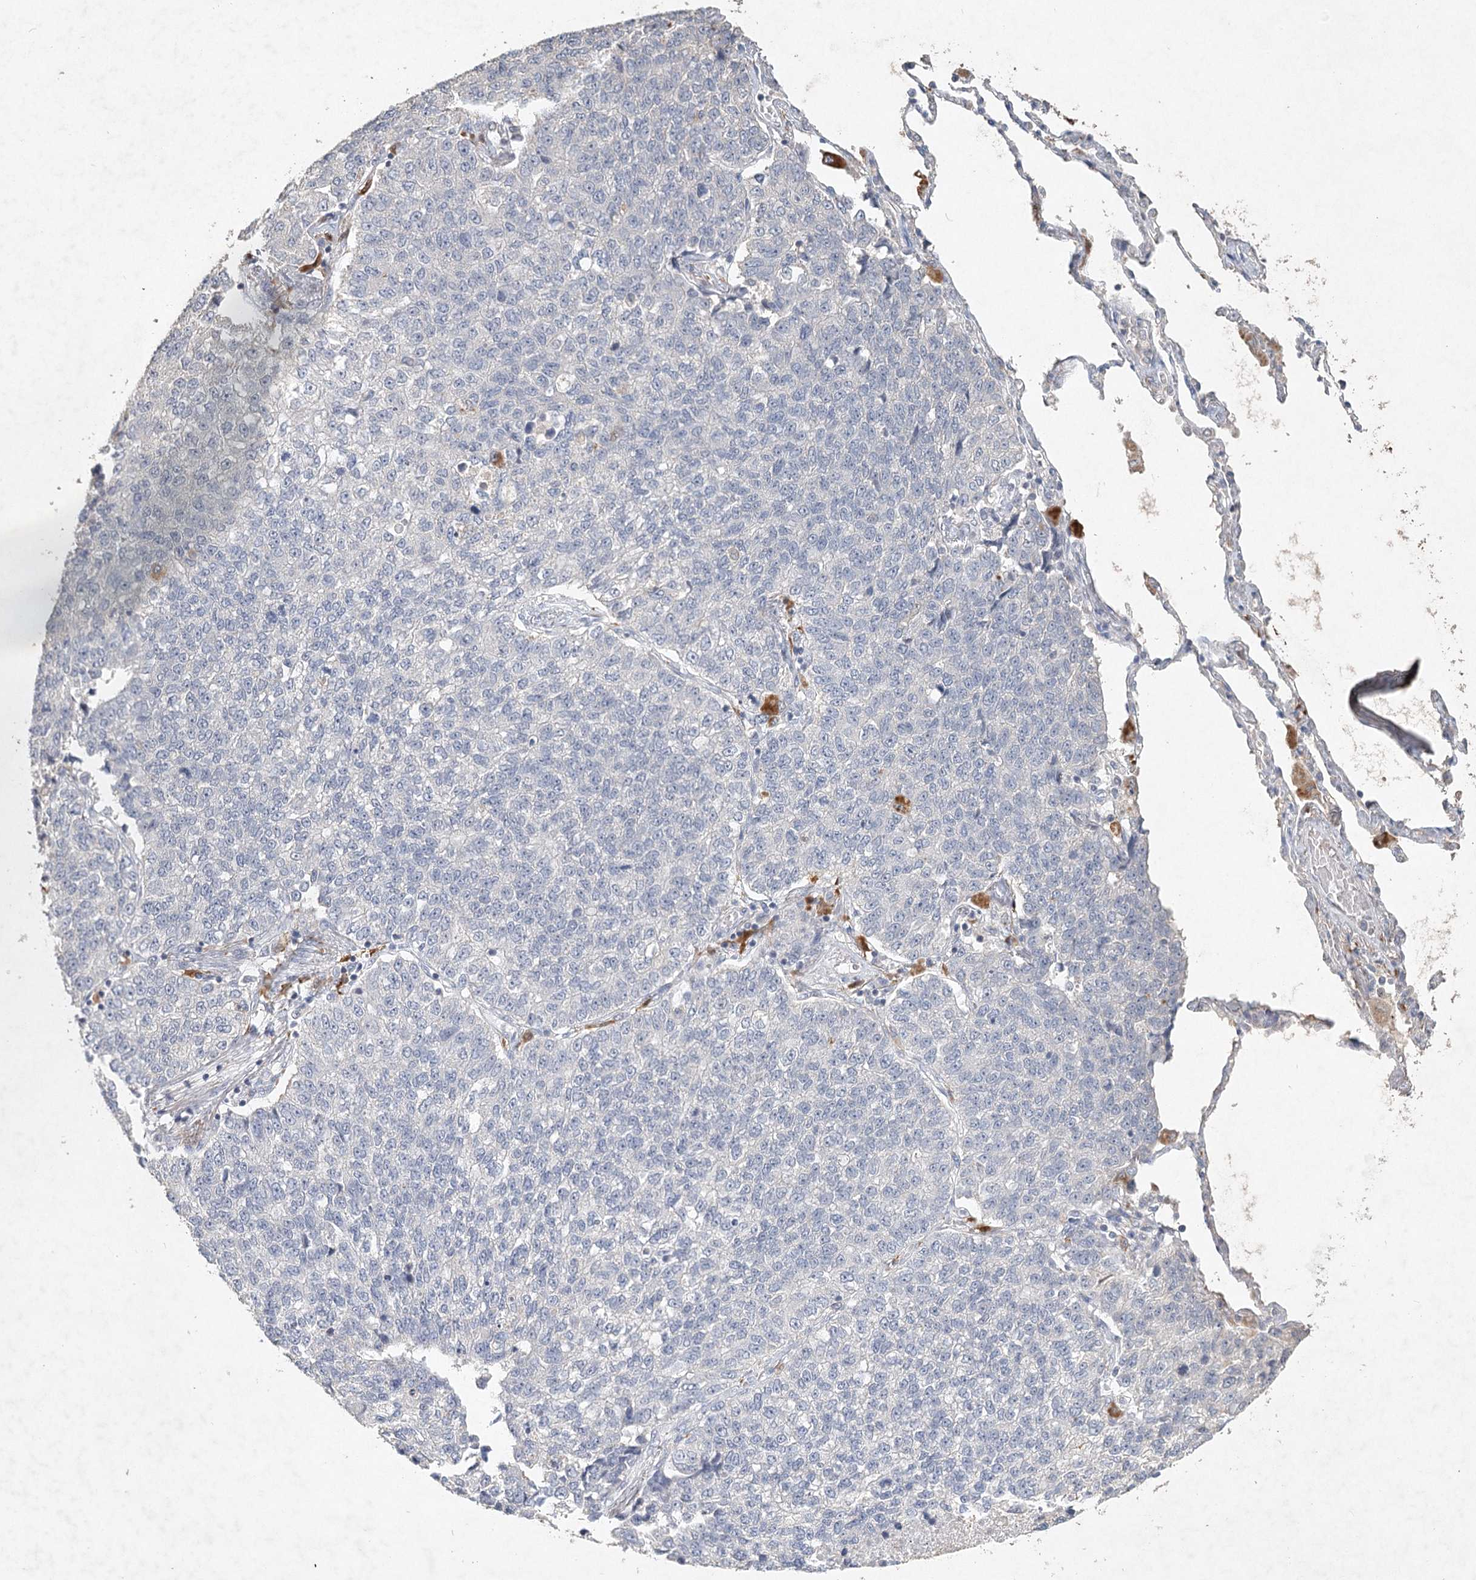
{"staining": {"intensity": "negative", "quantity": "none", "location": "none"}, "tissue": "lung cancer", "cell_type": "Tumor cells", "image_type": "cancer", "snomed": [{"axis": "morphology", "description": "Adenocarcinoma, NOS"}, {"axis": "topography", "description": "Lung"}], "caption": "Adenocarcinoma (lung) was stained to show a protein in brown. There is no significant staining in tumor cells.", "gene": "ARSI", "patient": {"sex": "male", "age": 49}}